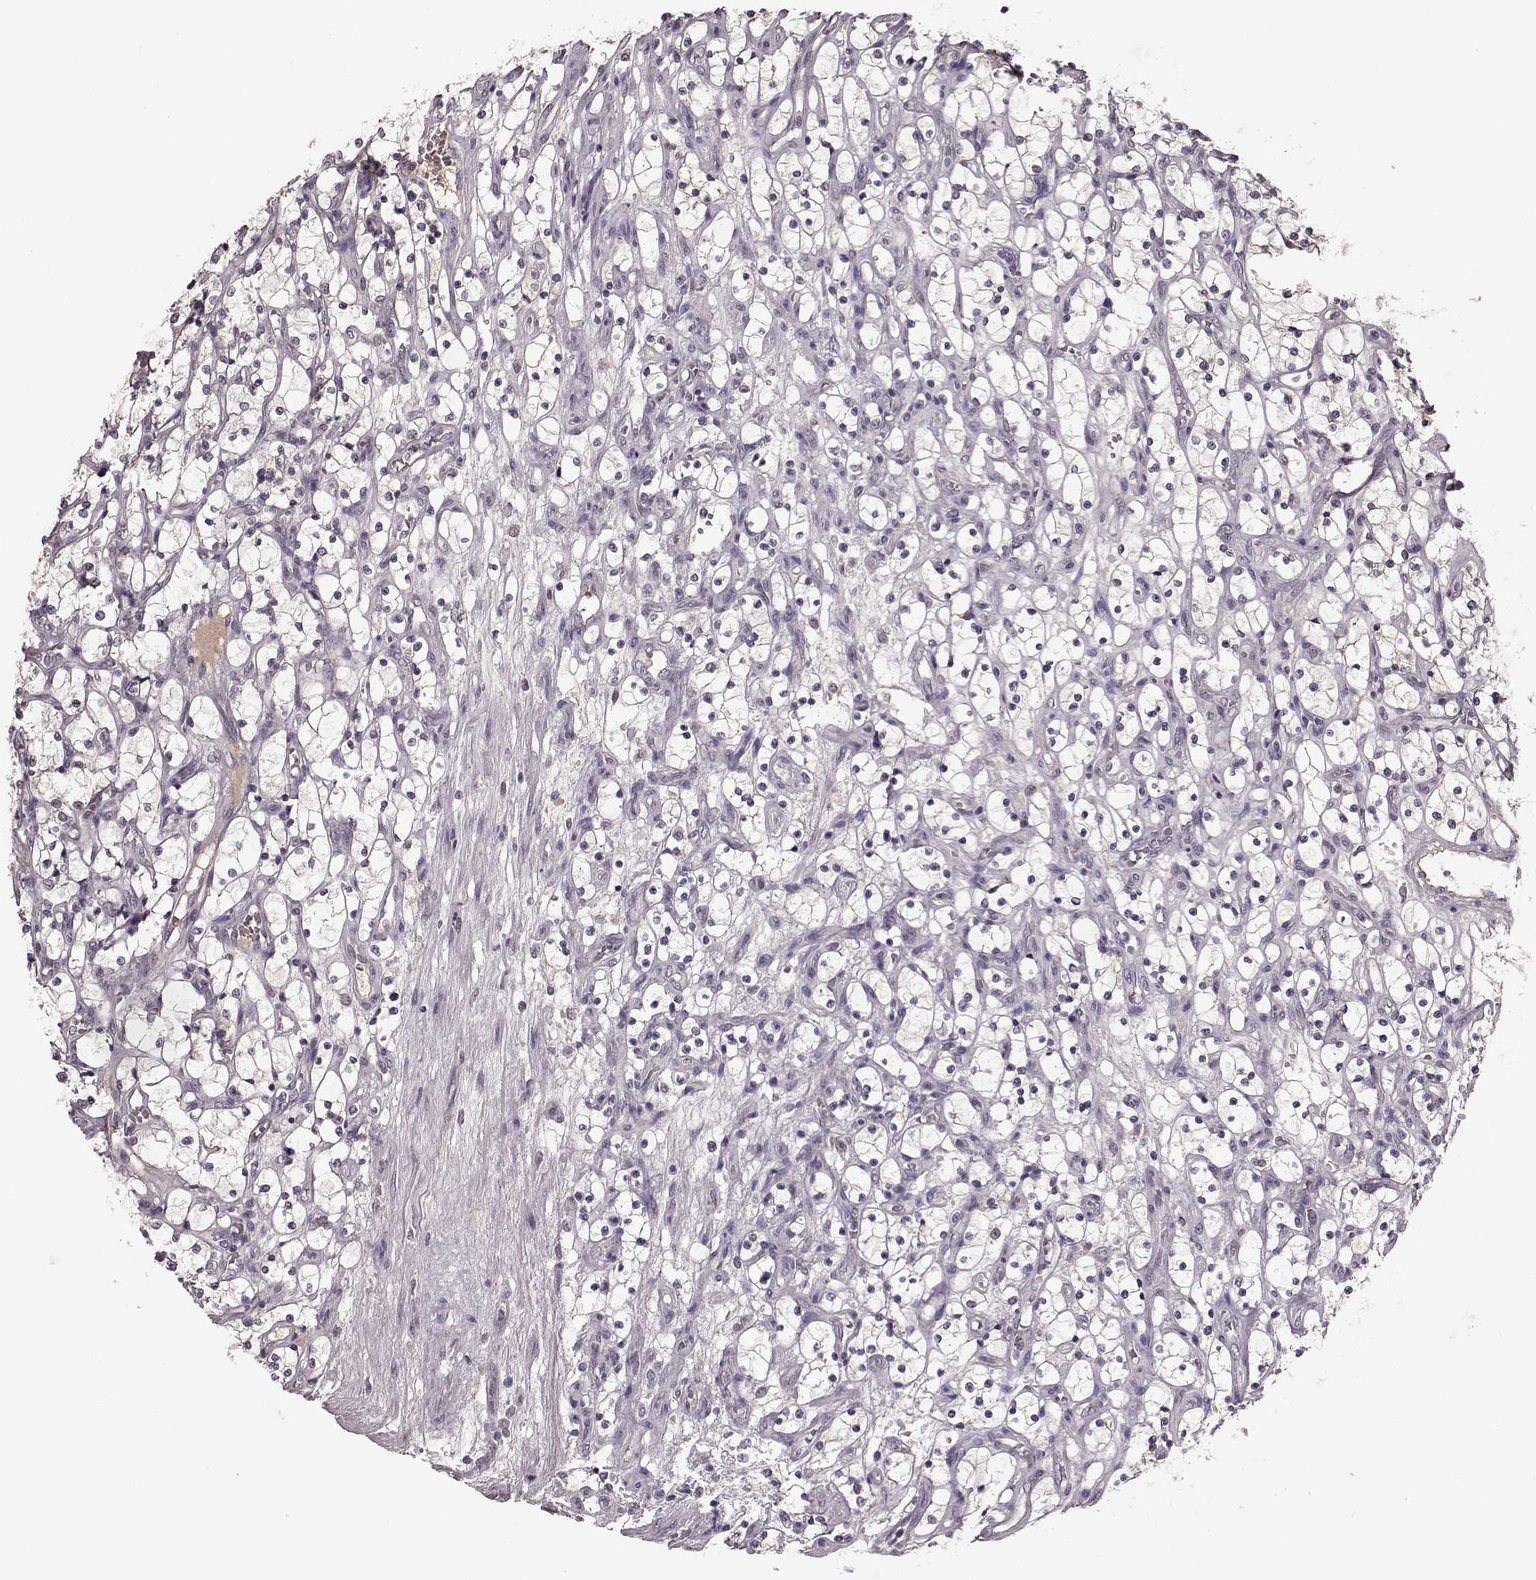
{"staining": {"intensity": "negative", "quantity": "none", "location": "none"}, "tissue": "renal cancer", "cell_type": "Tumor cells", "image_type": "cancer", "snomed": [{"axis": "morphology", "description": "Adenocarcinoma, NOS"}, {"axis": "topography", "description": "Kidney"}], "caption": "DAB (3,3'-diaminobenzidine) immunohistochemical staining of renal cancer (adenocarcinoma) demonstrates no significant staining in tumor cells.", "gene": "NRL", "patient": {"sex": "female", "age": 69}}